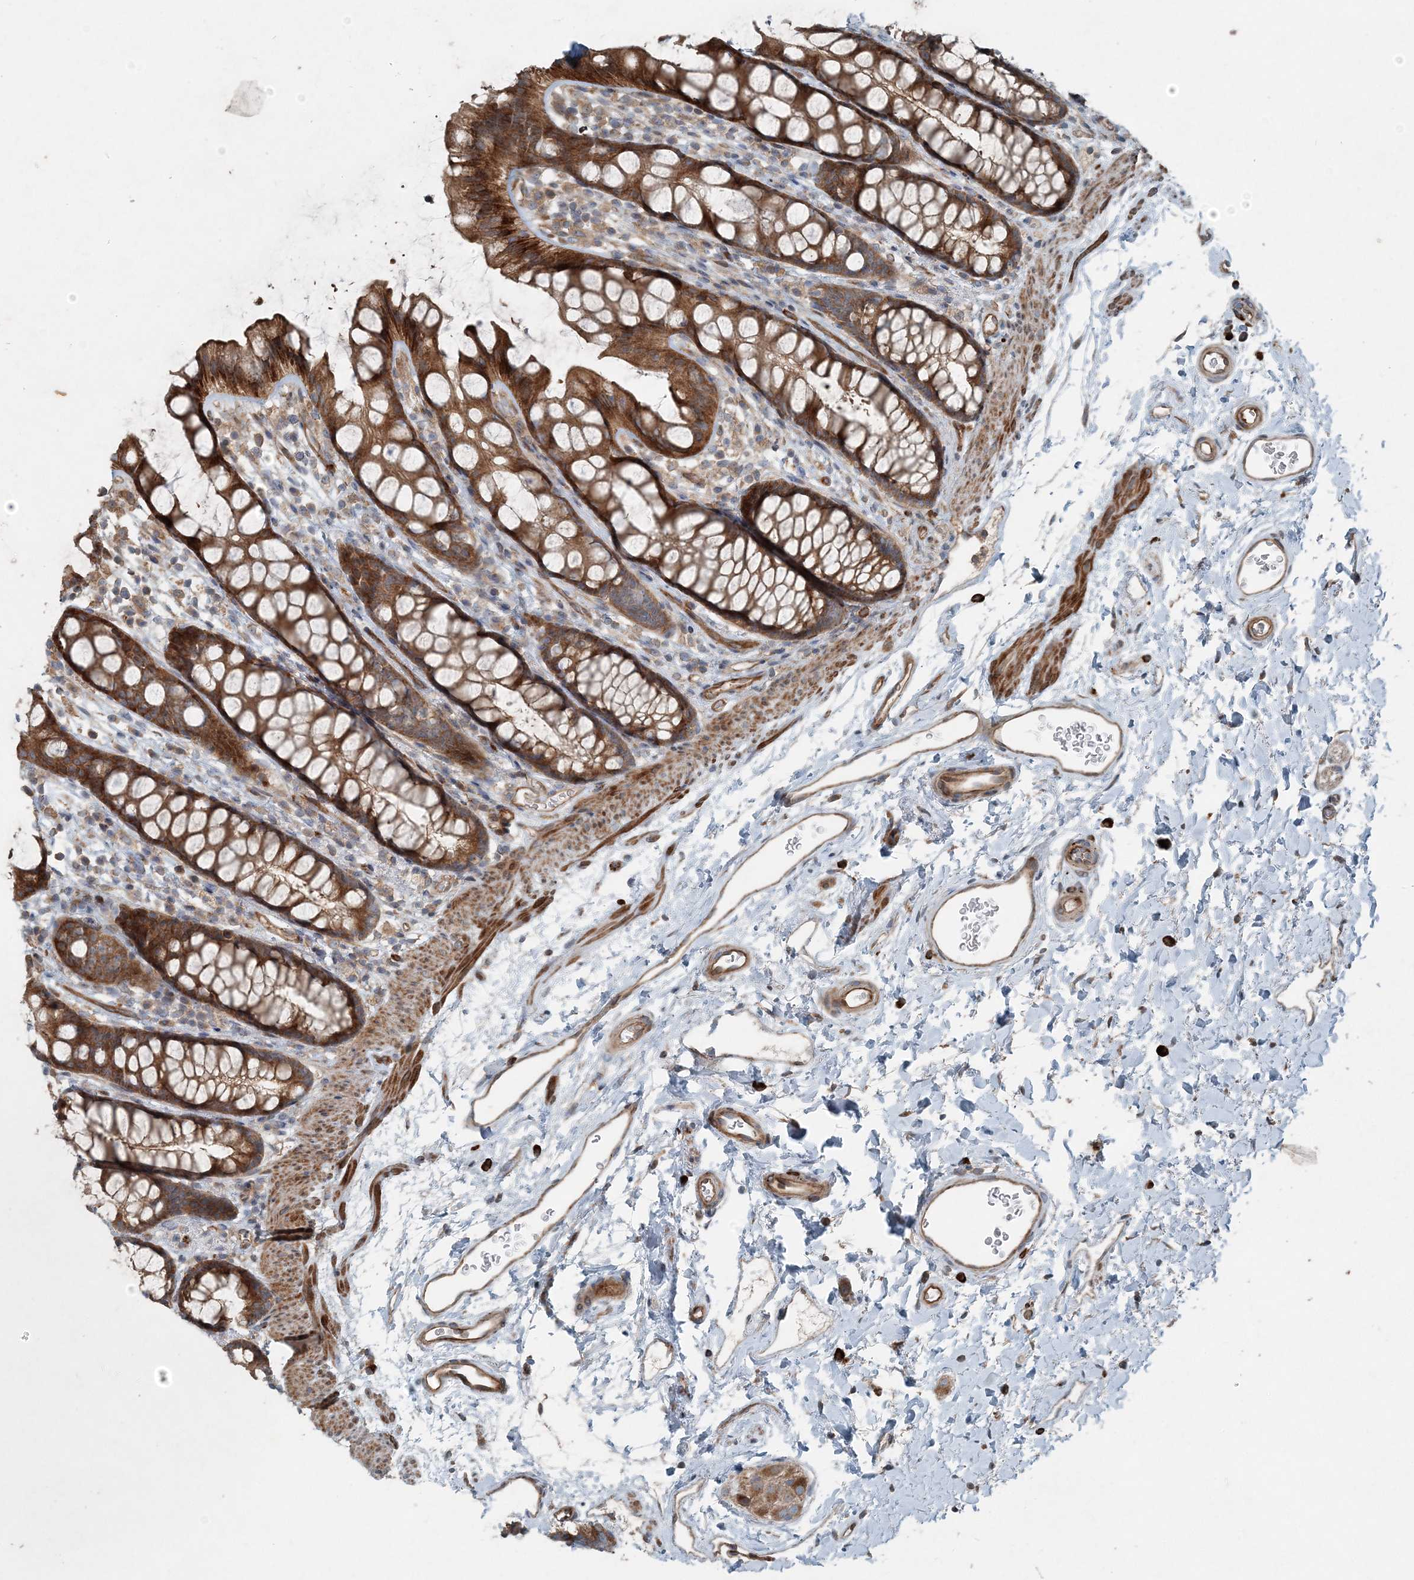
{"staining": {"intensity": "moderate", "quantity": ">75%", "location": "cytoplasmic/membranous"}, "tissue": "rectum", "cell_type": "Glandular cells", "image_type": "normal", "snomed": [{"axis": "morphology", "description": "Normal tissue, NOS"}, {"axis": "topography", "description": "Rectum"}], "caption": "Immunohistochemical staining of benign rectum reveals >75% levels of moderate cytoplasmic/membranous protein staining in about >75% of glandular cells.", "gene": "INTU", "patient": {"sex": "female", "age": 65}}